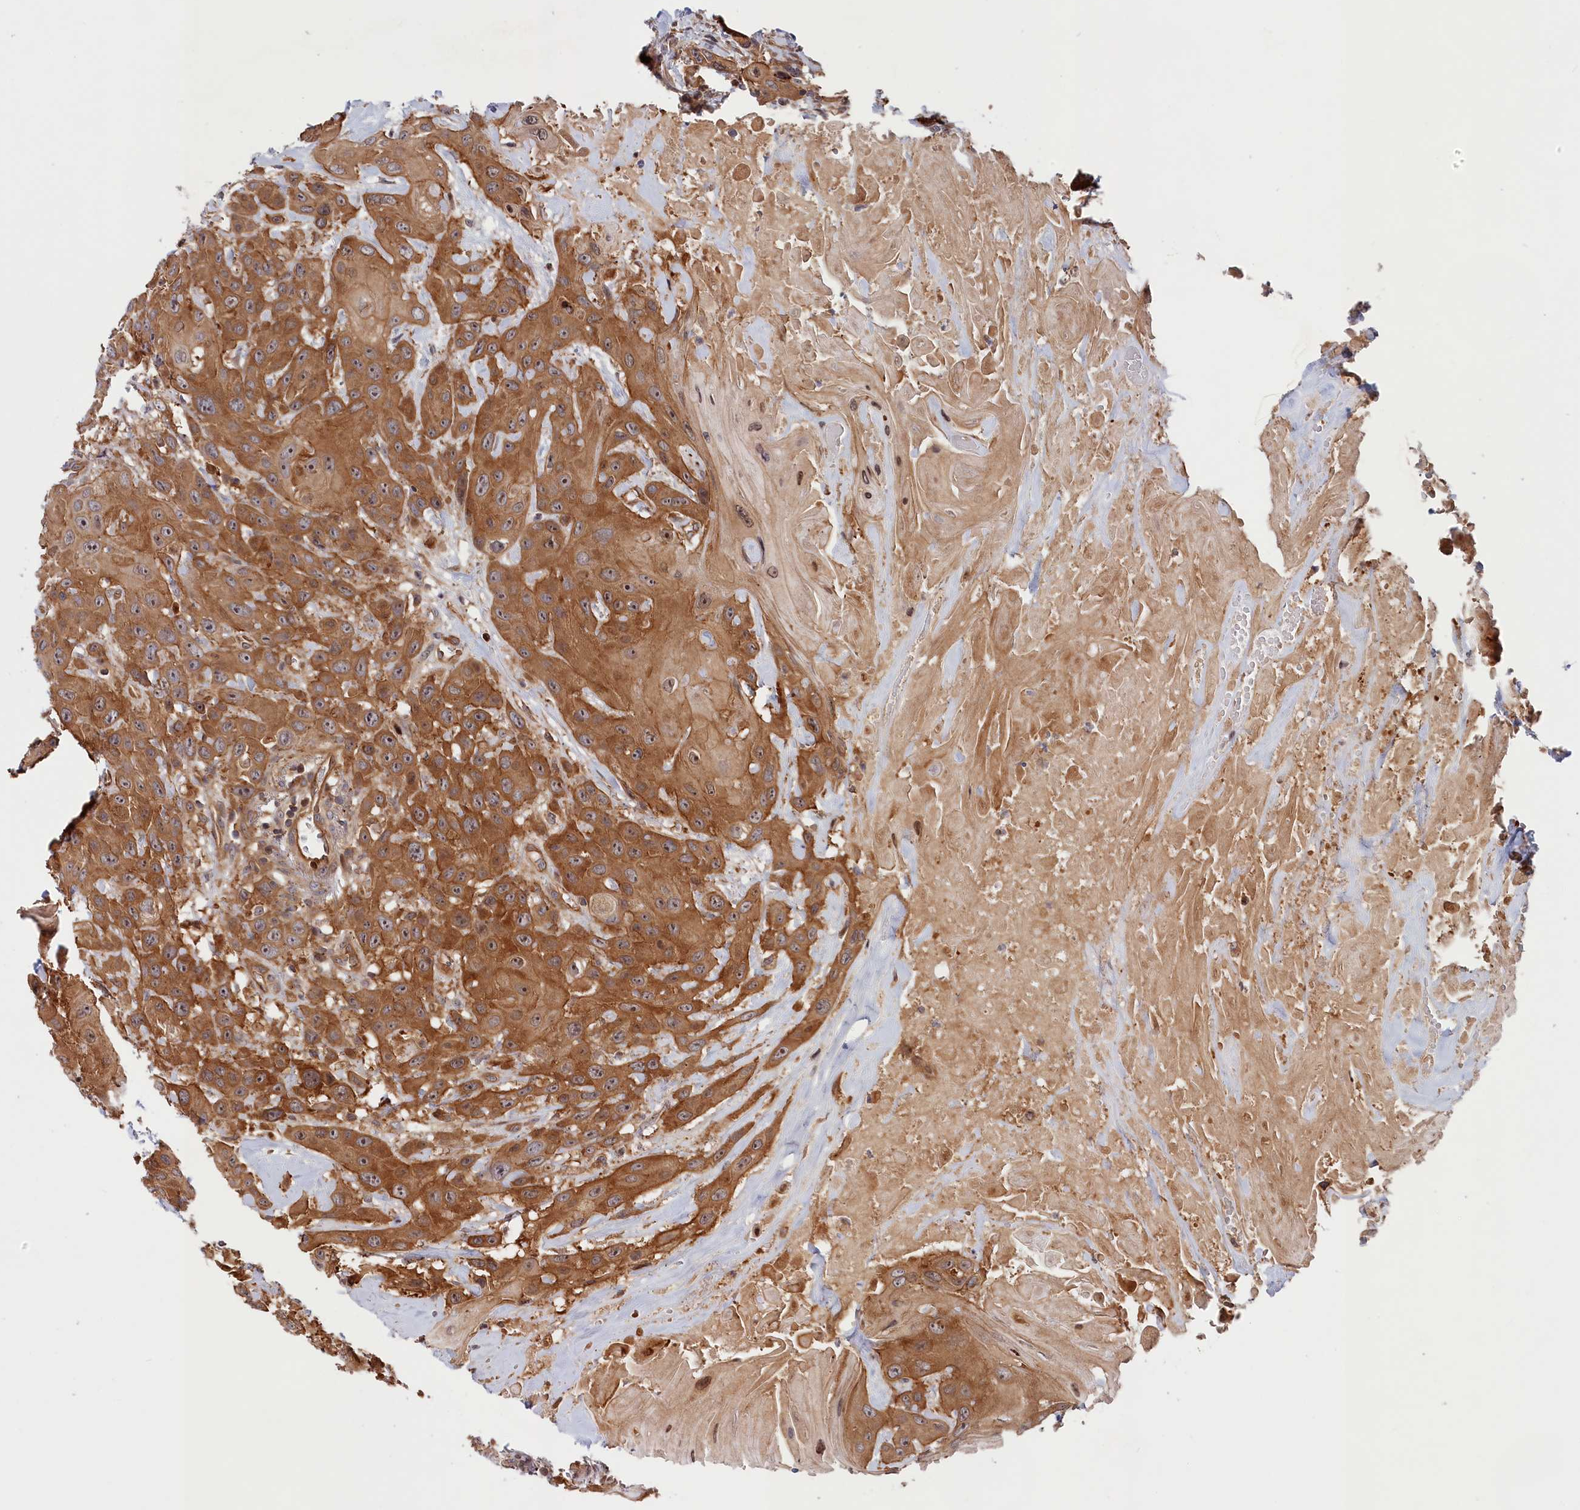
{"staining": {"intensity": "moderate", "quantity": "25%-75%", "location": "cytoplasmic/membranous"}, "tissue": "head and neck cancer", "cell_type": "Tumor cells", "image_type": "cancer", "snomed": [{"axis": "morphology", "description": "Squamous cell carcinoma, NOS"}, {"axis": "topography", "description": "Head-Neck"}], "caption": "Human head and neck squamous cell carcinoma stained for a protein (brown) reveals moderate cytoplasmic/membranous positive positivity in about 25%-75% of tumor cells.", "gene": "CEP44", "patient": {"sex": "male", "age": 81}}